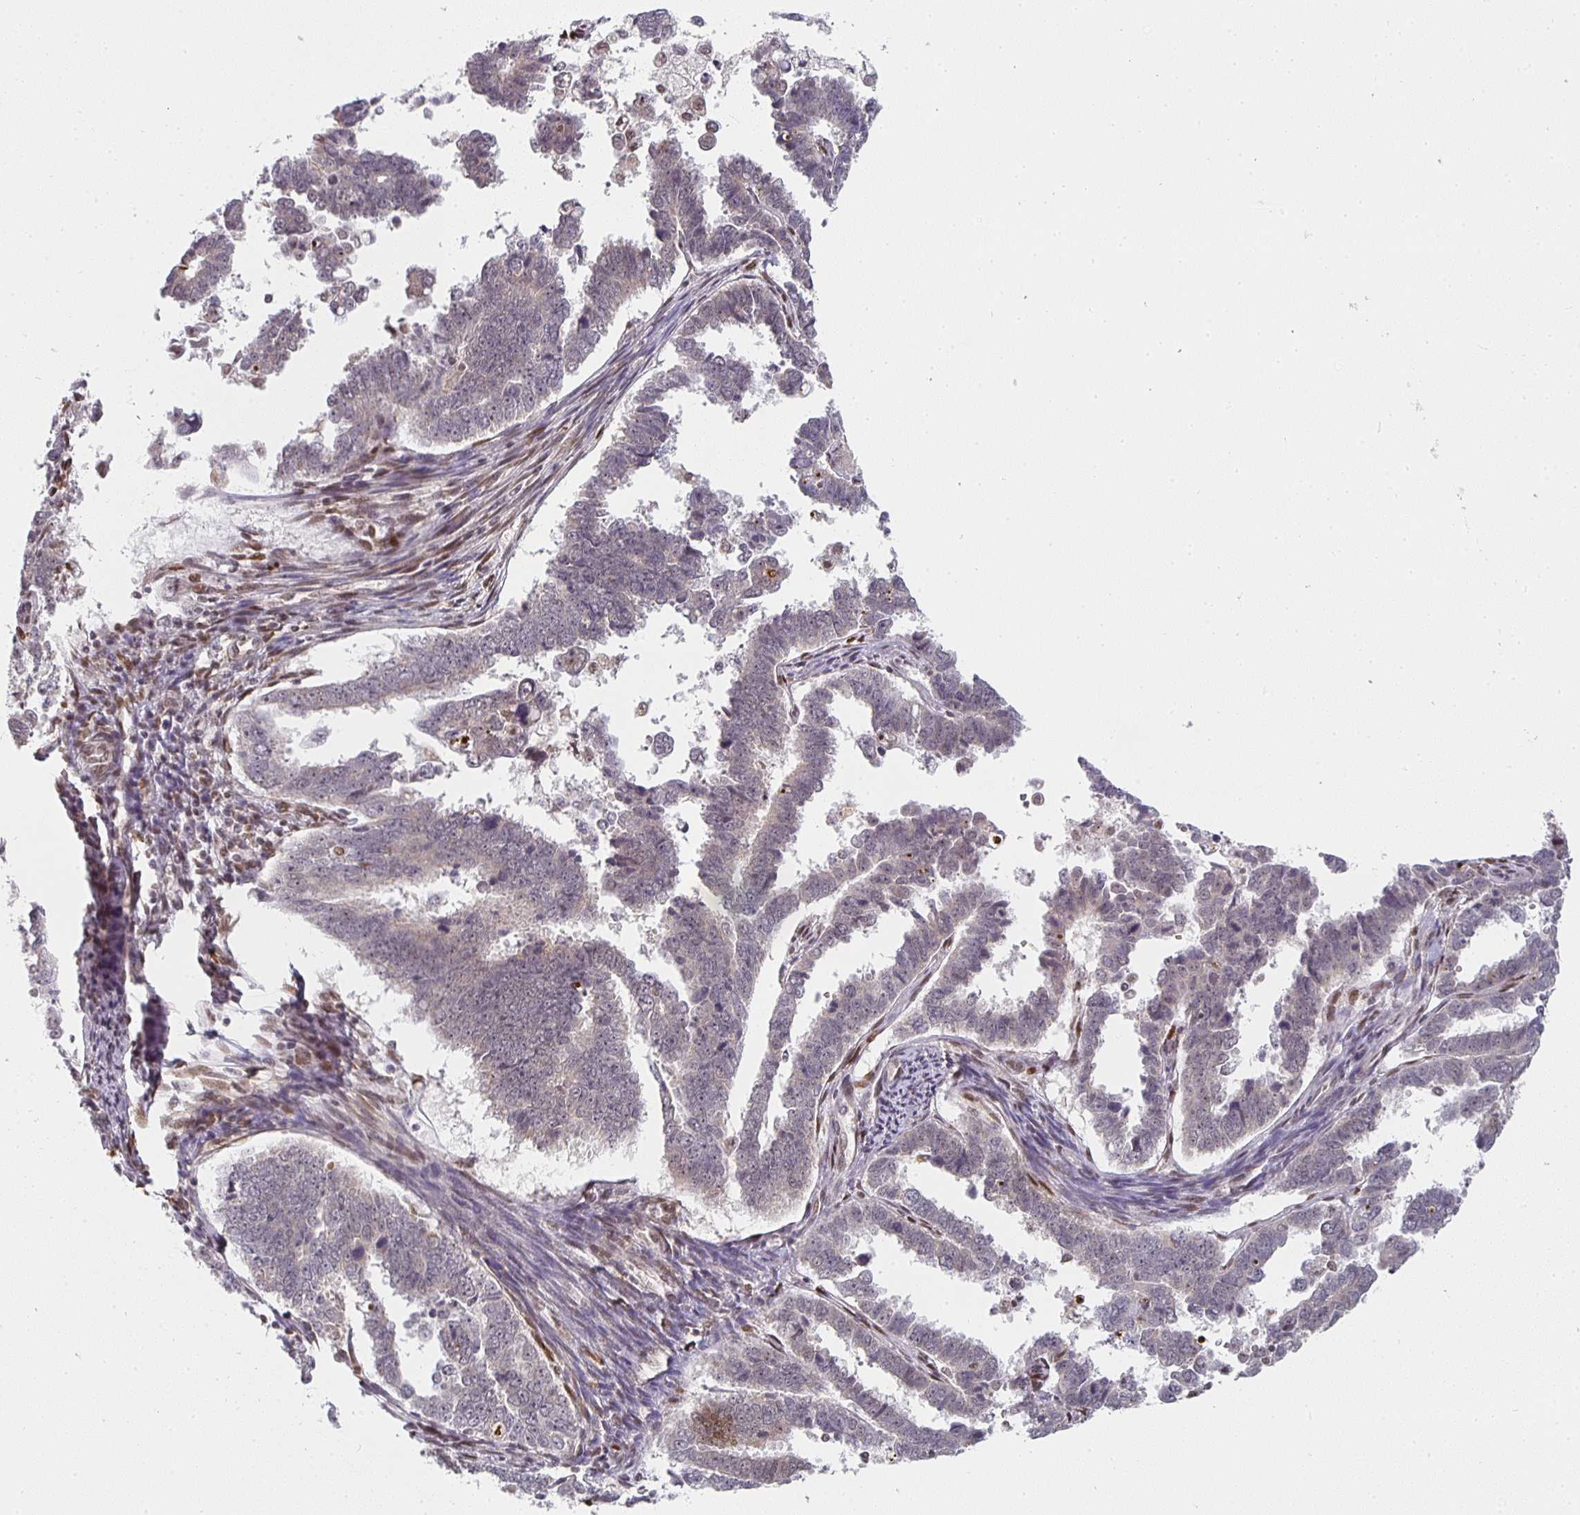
{"staining": {"intensity": "weak", "quantity": "25%-75%", "location": "nuclear"}, "tissue": "endometrial cancer", "cell_type": "Tumor cells", "image_type": "cancer", "snomed": [{"axis": "morphology", "description": "Adenocarcinoma, NOS"}, {"axis": "topography", "description": "Endometrium"}], "caption": "Brown immunohistochemical staining in human endometrial adenocarcinoma reveals weak nuclear expression in about 25%-75% of tumor cells.", "gene": "SMARCA2", "patient": {"sex": "female", "age": 75}}